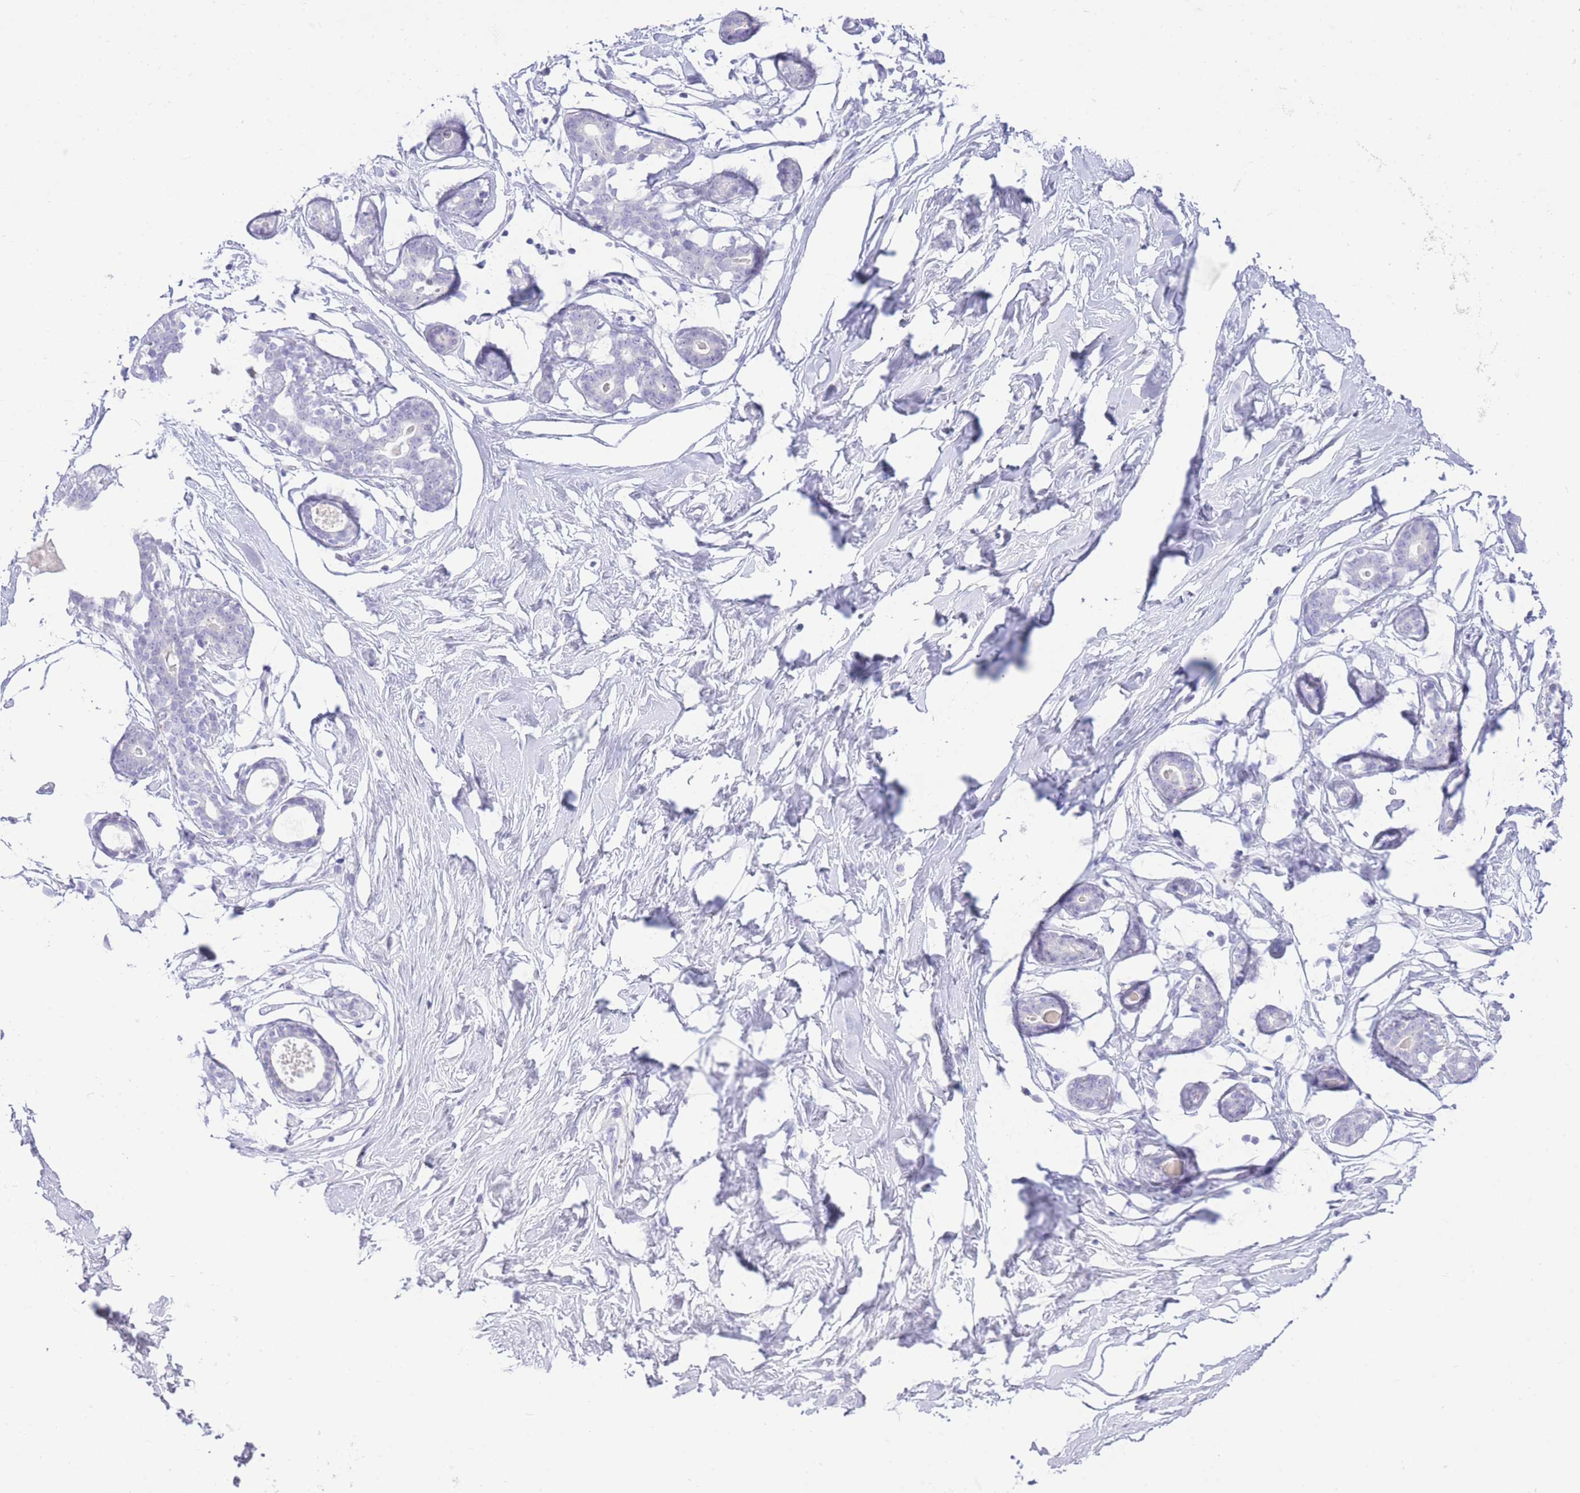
{"staining": {"intensity": "negative", "quantity": "none", "location": "none"}, "tissue": "breast", "cell_type": "Adipocytes", "image_type": "normal", "snomed": [{"axis": "morphology", "description": "Normal tissue, NOS"}, {"axis": "morphology", "description": "Adenoma, NOS"}, {"axis": "topography", "description": "Breast"}], "caption": "DAB (3,3'-diaminobenzidine) immunohistochemical staining of benign breast demonstrates no significant staining in adipocytes. Nuclei are stained in blue.", "gene": "ZNF212", "patient": {"sex": "female", "age": 23}}